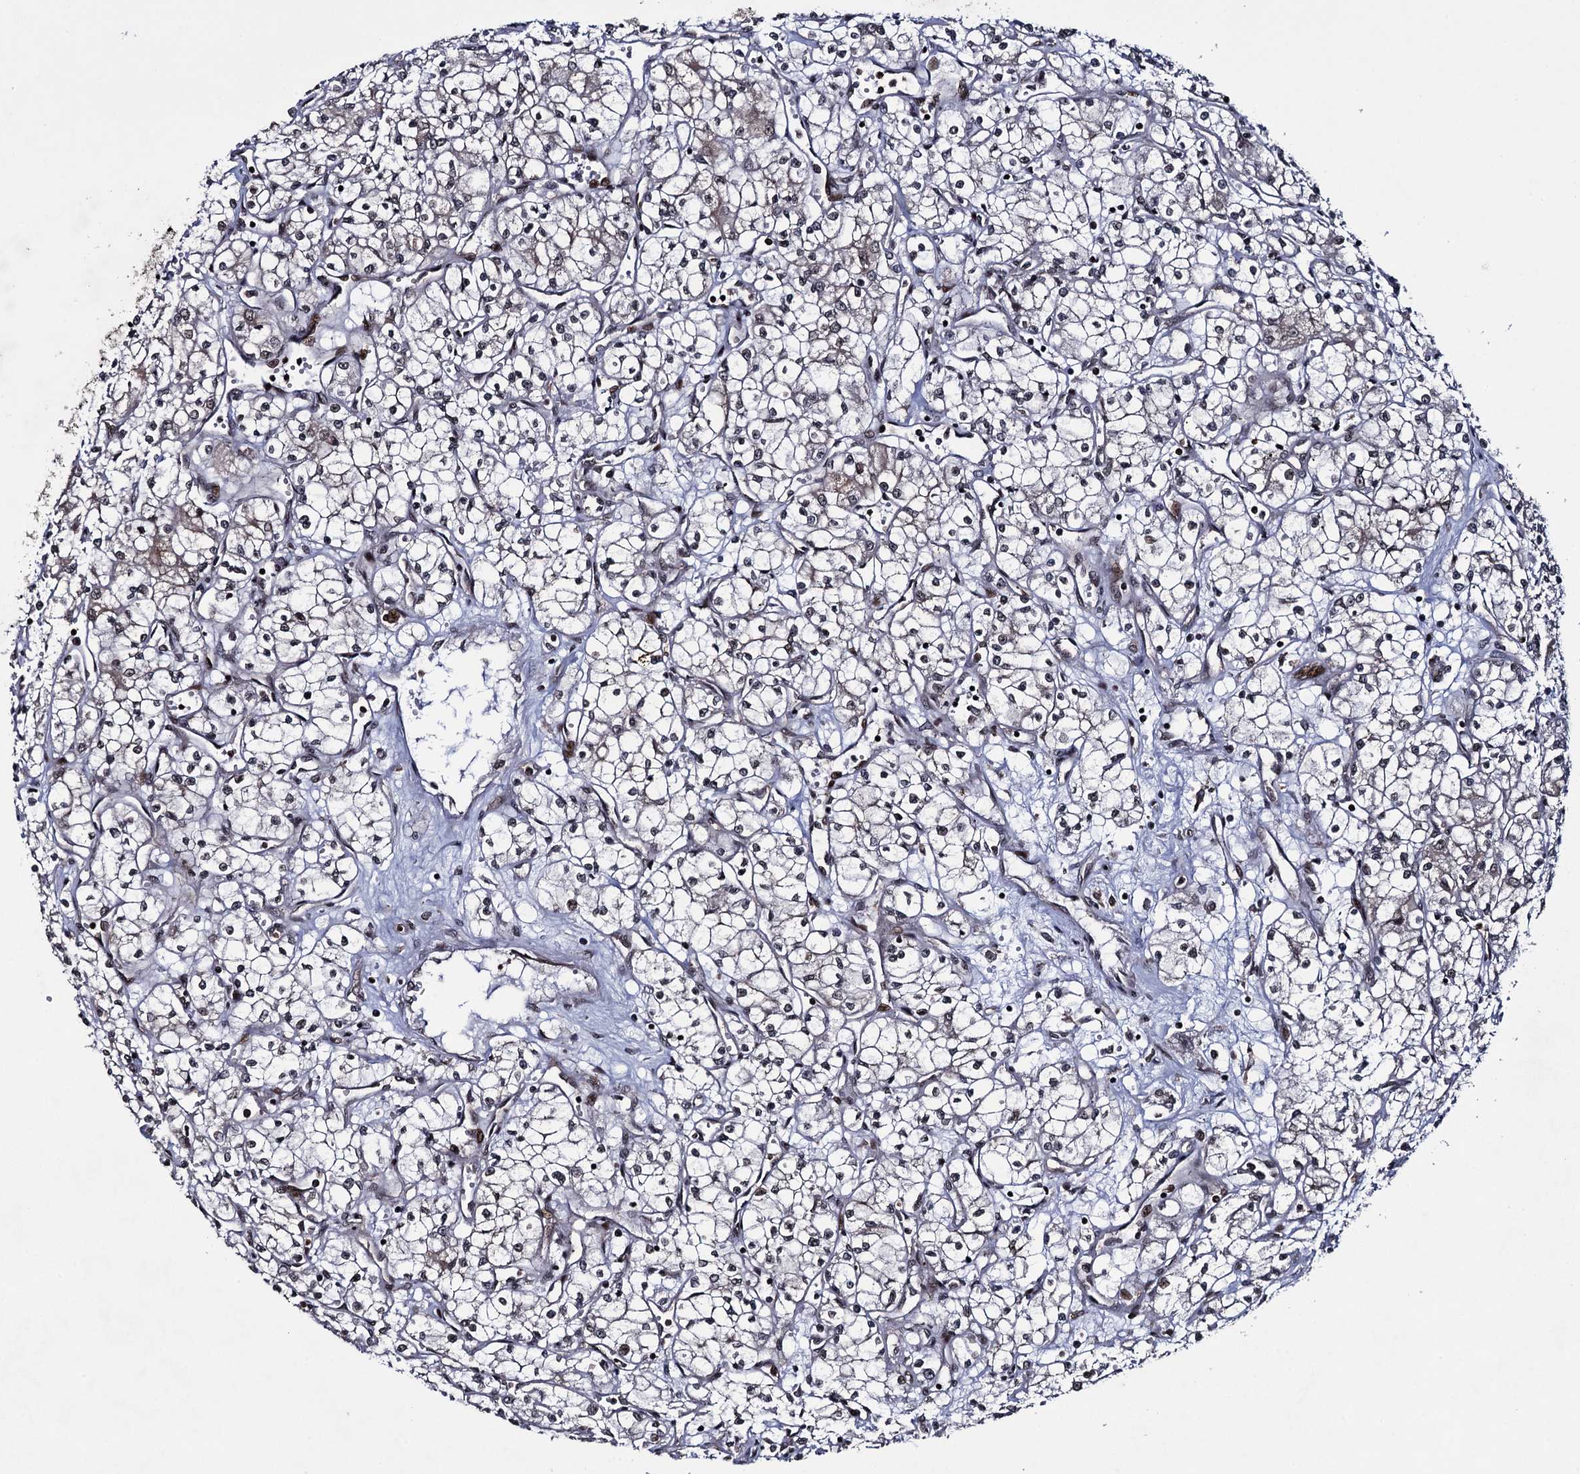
{"staining": {"intensity": "weak", "quantity": ">75%", "location": "nuclear"}, "tissue": "renal cancer", "cell_type": "Tumor cells", "image_type": "cancer", "snomed": [{"axis": "morphology", "description": "Adenocarcinoma, NOS"}, {"axis": "topography", "description": "Kidney"}], "caption": "There is low levels of weak nuclear expression in tumor cells of renal cancer (adenocarcinoma), as demonstrated by immunohistochemical staining (brown color).", "gene": "ZNF169", "patient": {"sex": "male", "age": 59}}